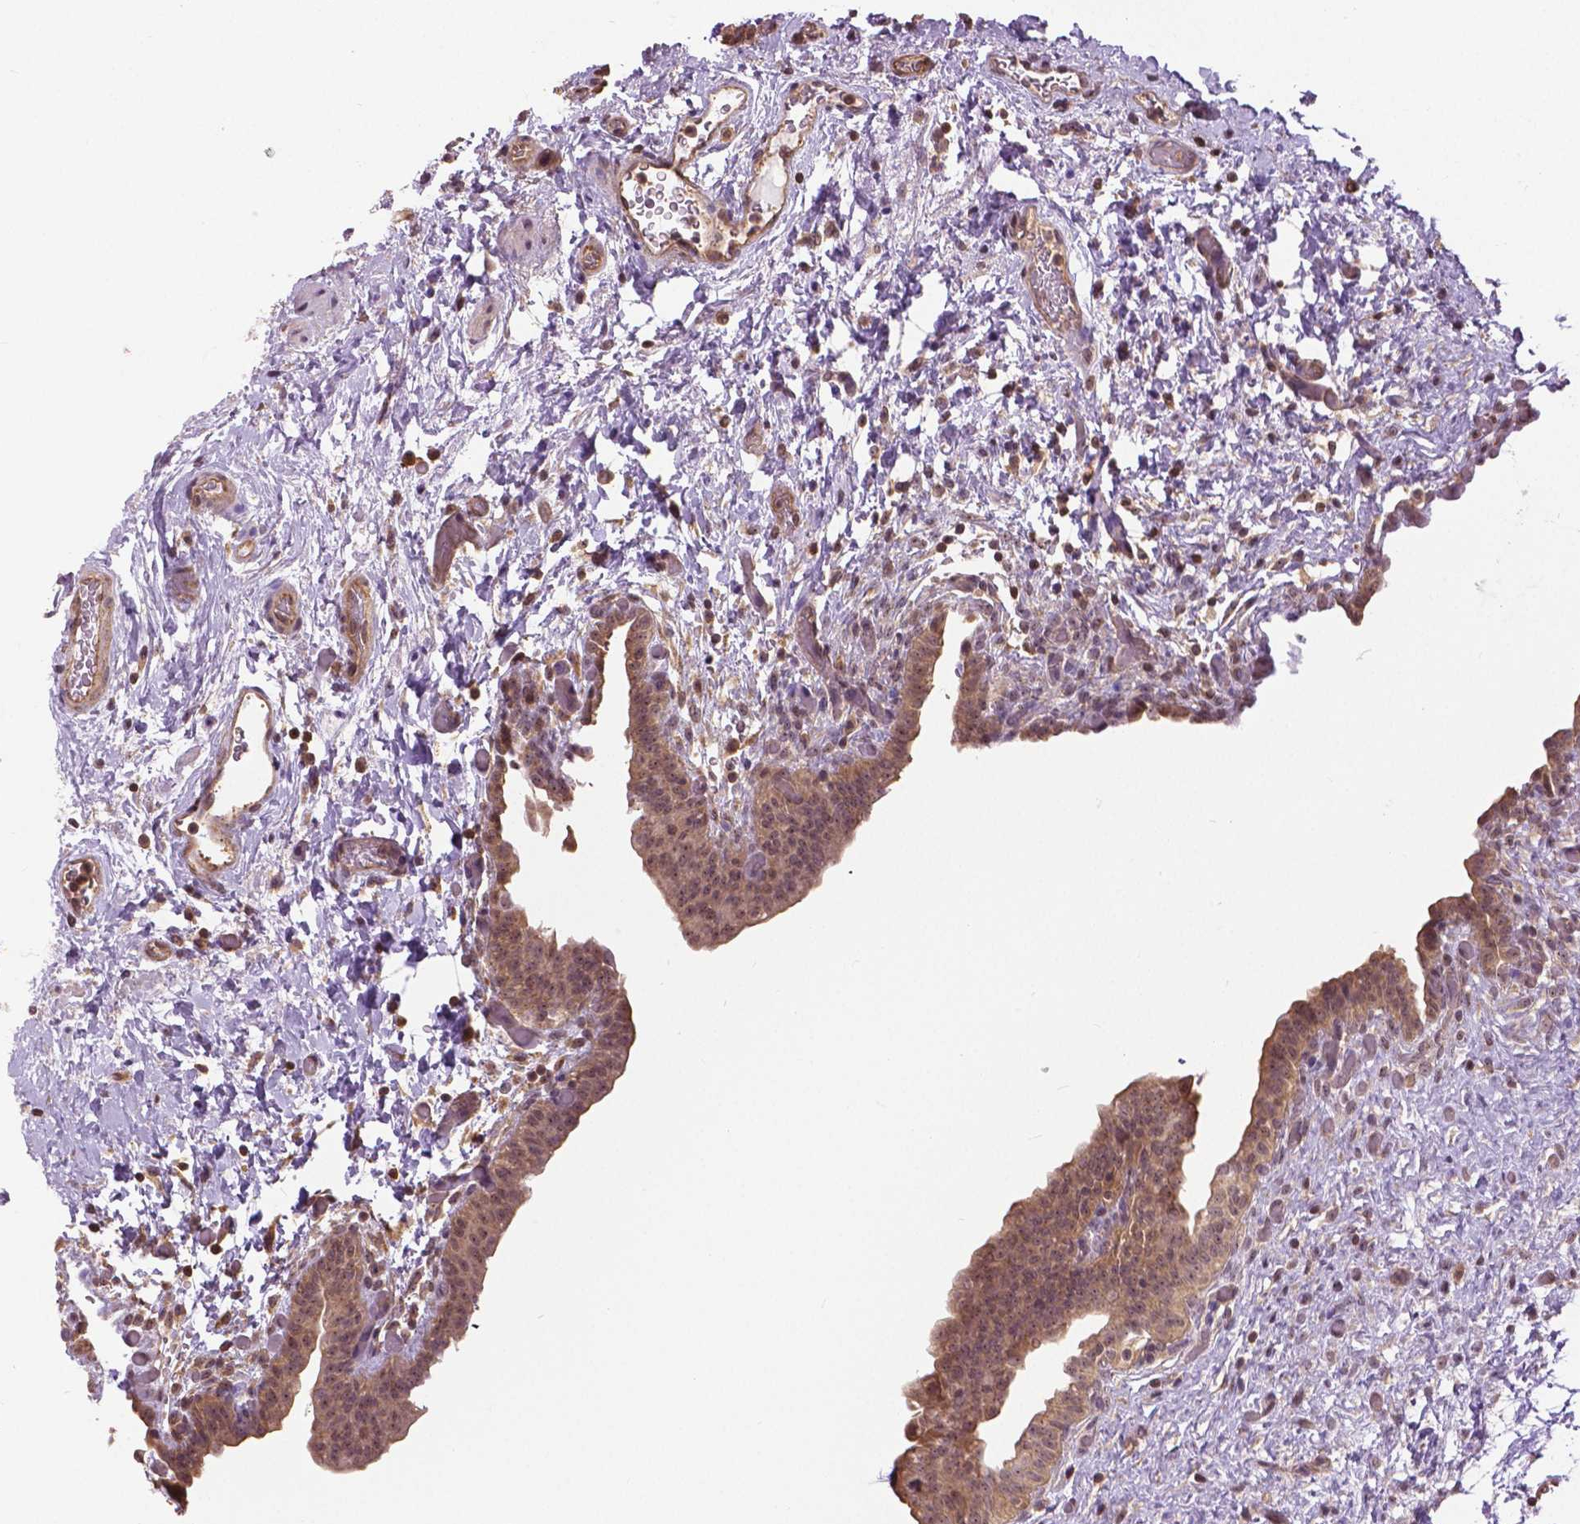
{"staining": {"intensity": "weak", "quantity": "25%-75%", "location": "cytoplasmic/membranous,nuclear"}, "tissue": "urinary bladder", "cell_type": "Urothelial cells", "image_type": "normal", "snomed": [{"axis": "morphology", "description": "Normal tissue, NOS"}, {"axis": "topography", "description": "Urinary bladder"}], "caption": "Immunohistochemical staining of unremarkable urinary bladder exhibits weak cytoplasmic/membranous,nuclear protein positivity in approximately 25%-75% of urothelial cells.", "gene": "ANXA13", "patient": {"sex": "male", "age": 69}}